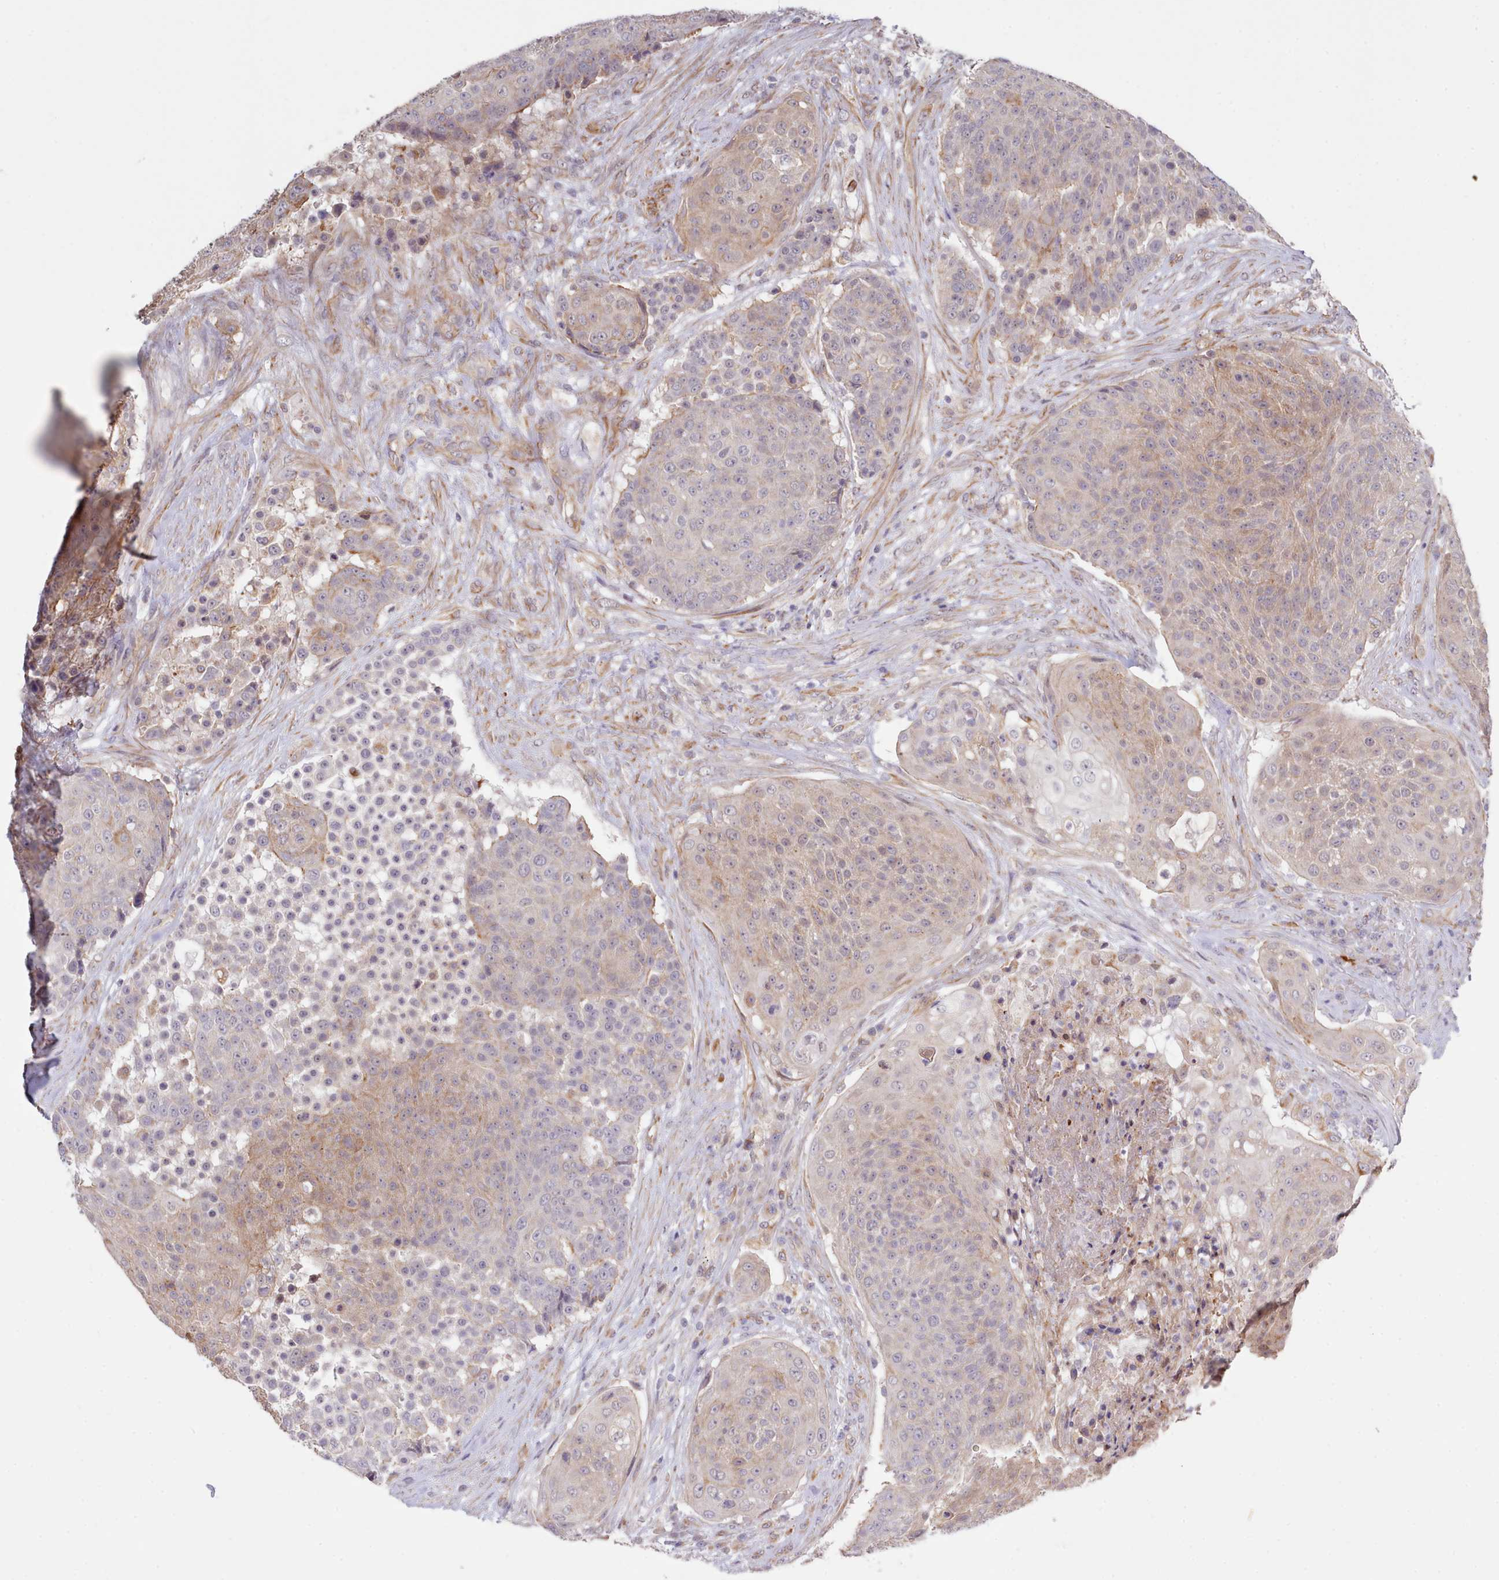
{"staining": {"intensity": "moderate", "quantity": "25%-75%", "location": "cytoplasmic/membranous"}, "tissue": "urothelial cancer", "cell_type": "Tumor cells", "image_type": "cancer", "snomed": [{"axis": "morphology", "description": "Urothelial carcinoma, High grade"}, {"axis": "topography", "description": "Urinary bladder"}], "caption": "A histopathology image showing moderate cytoplasmic/membranous expression in about 25%-75% of tumor cells in urothelial cancer, as visualized by brown immunohistochemical staining.", "gene": "ZC3H13", "patient": {"sex": "female", "age": 63}}